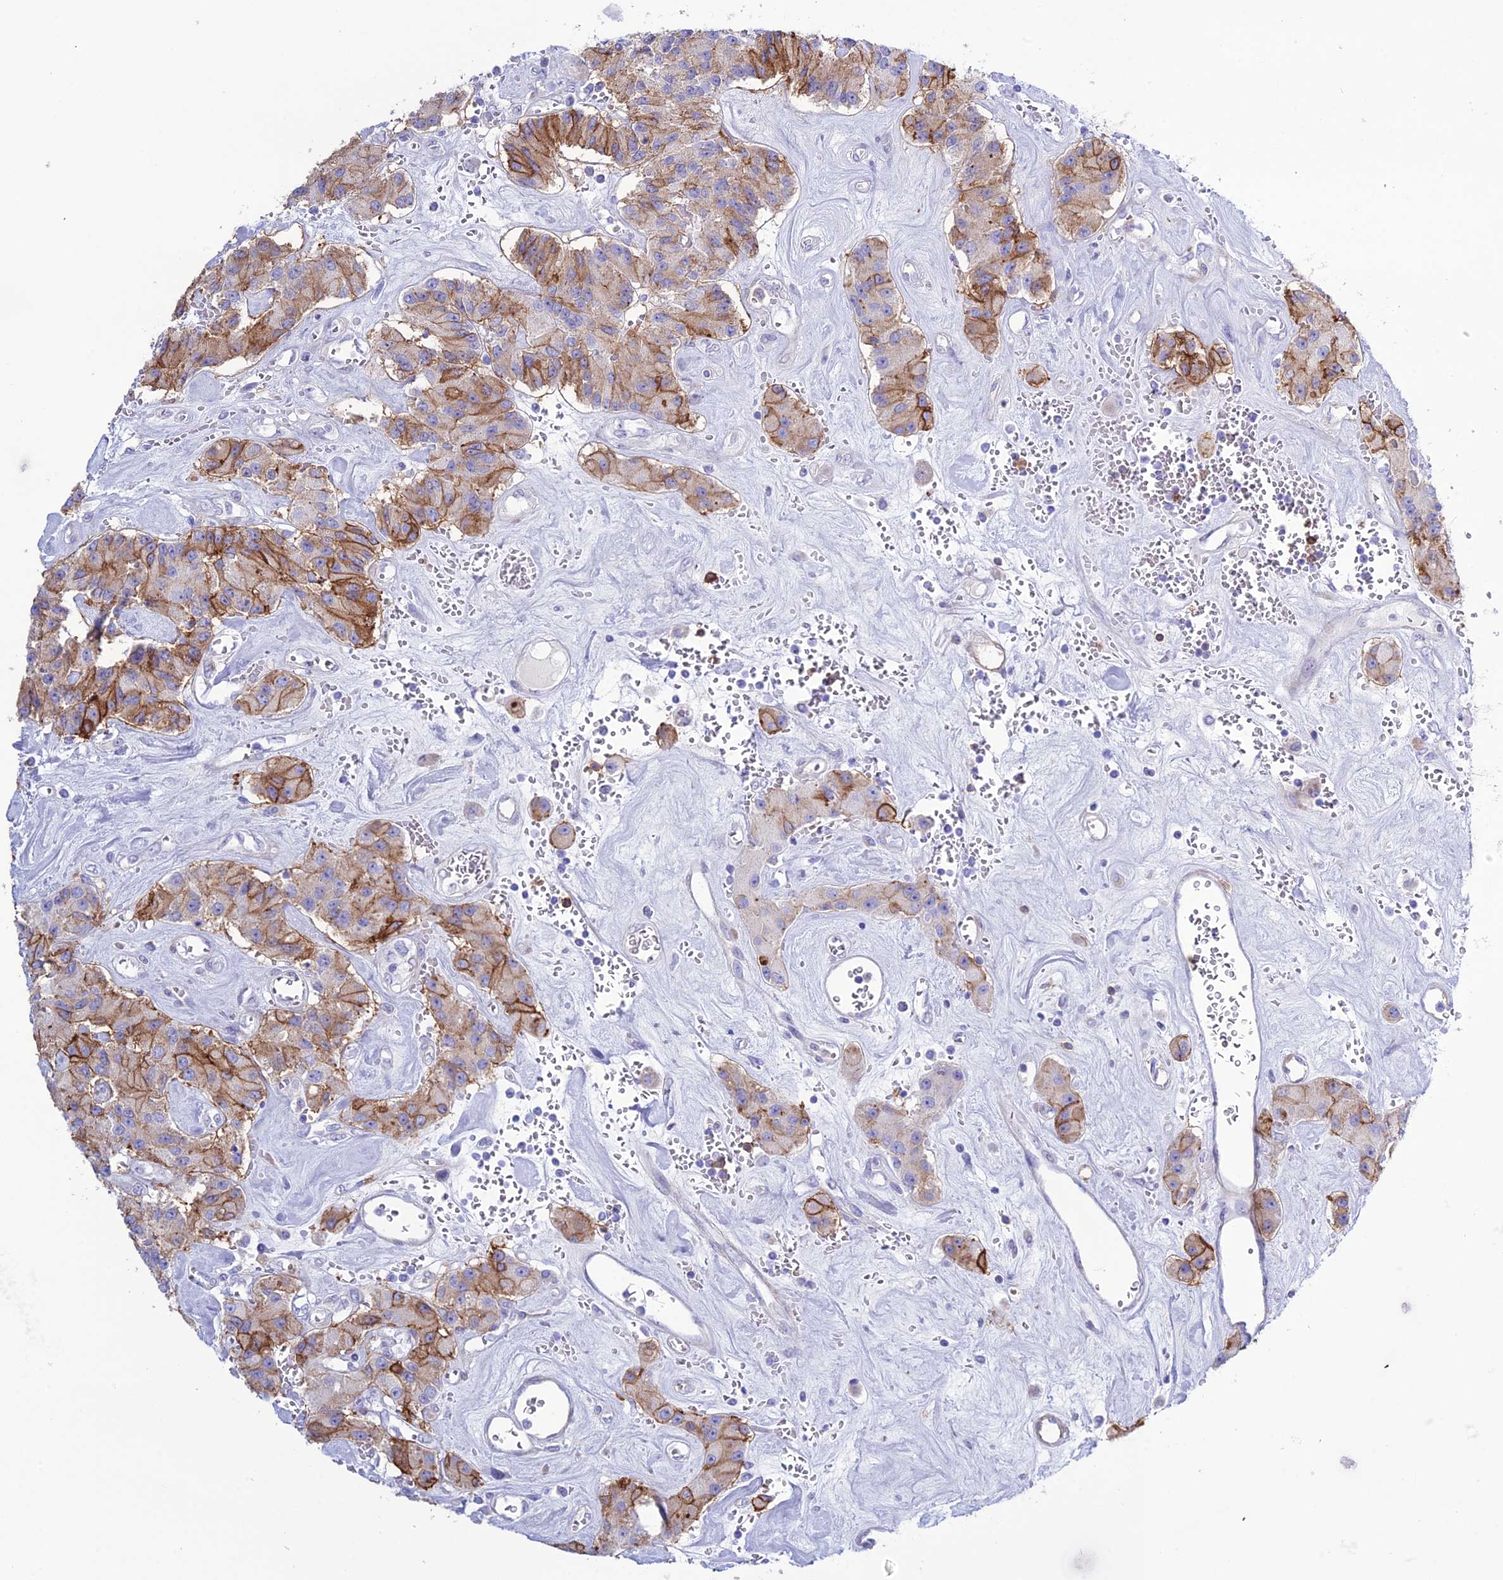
{"staining": {"intensity": "moderate", "quantity": "25%-75%", "location": "cytoplasmic/membranous"}, "tissue": "carcinoid", "cell_type": "Tumor cells", "image_type": "cancer", "snomed": [{"axis": "morphology", "description": "Carcinoid, malignant, NOS"}, {"axis": "topography", "description": "Pancreas"}], "caption": "Malignant carcinoid stained with immunohistochemistry exhibits moderate cytoplasmic/membranous expression in about 25%-75% of tumor cells.", "gene": "OR1Q1", "patient": {"sex": "male", "age": 41}}